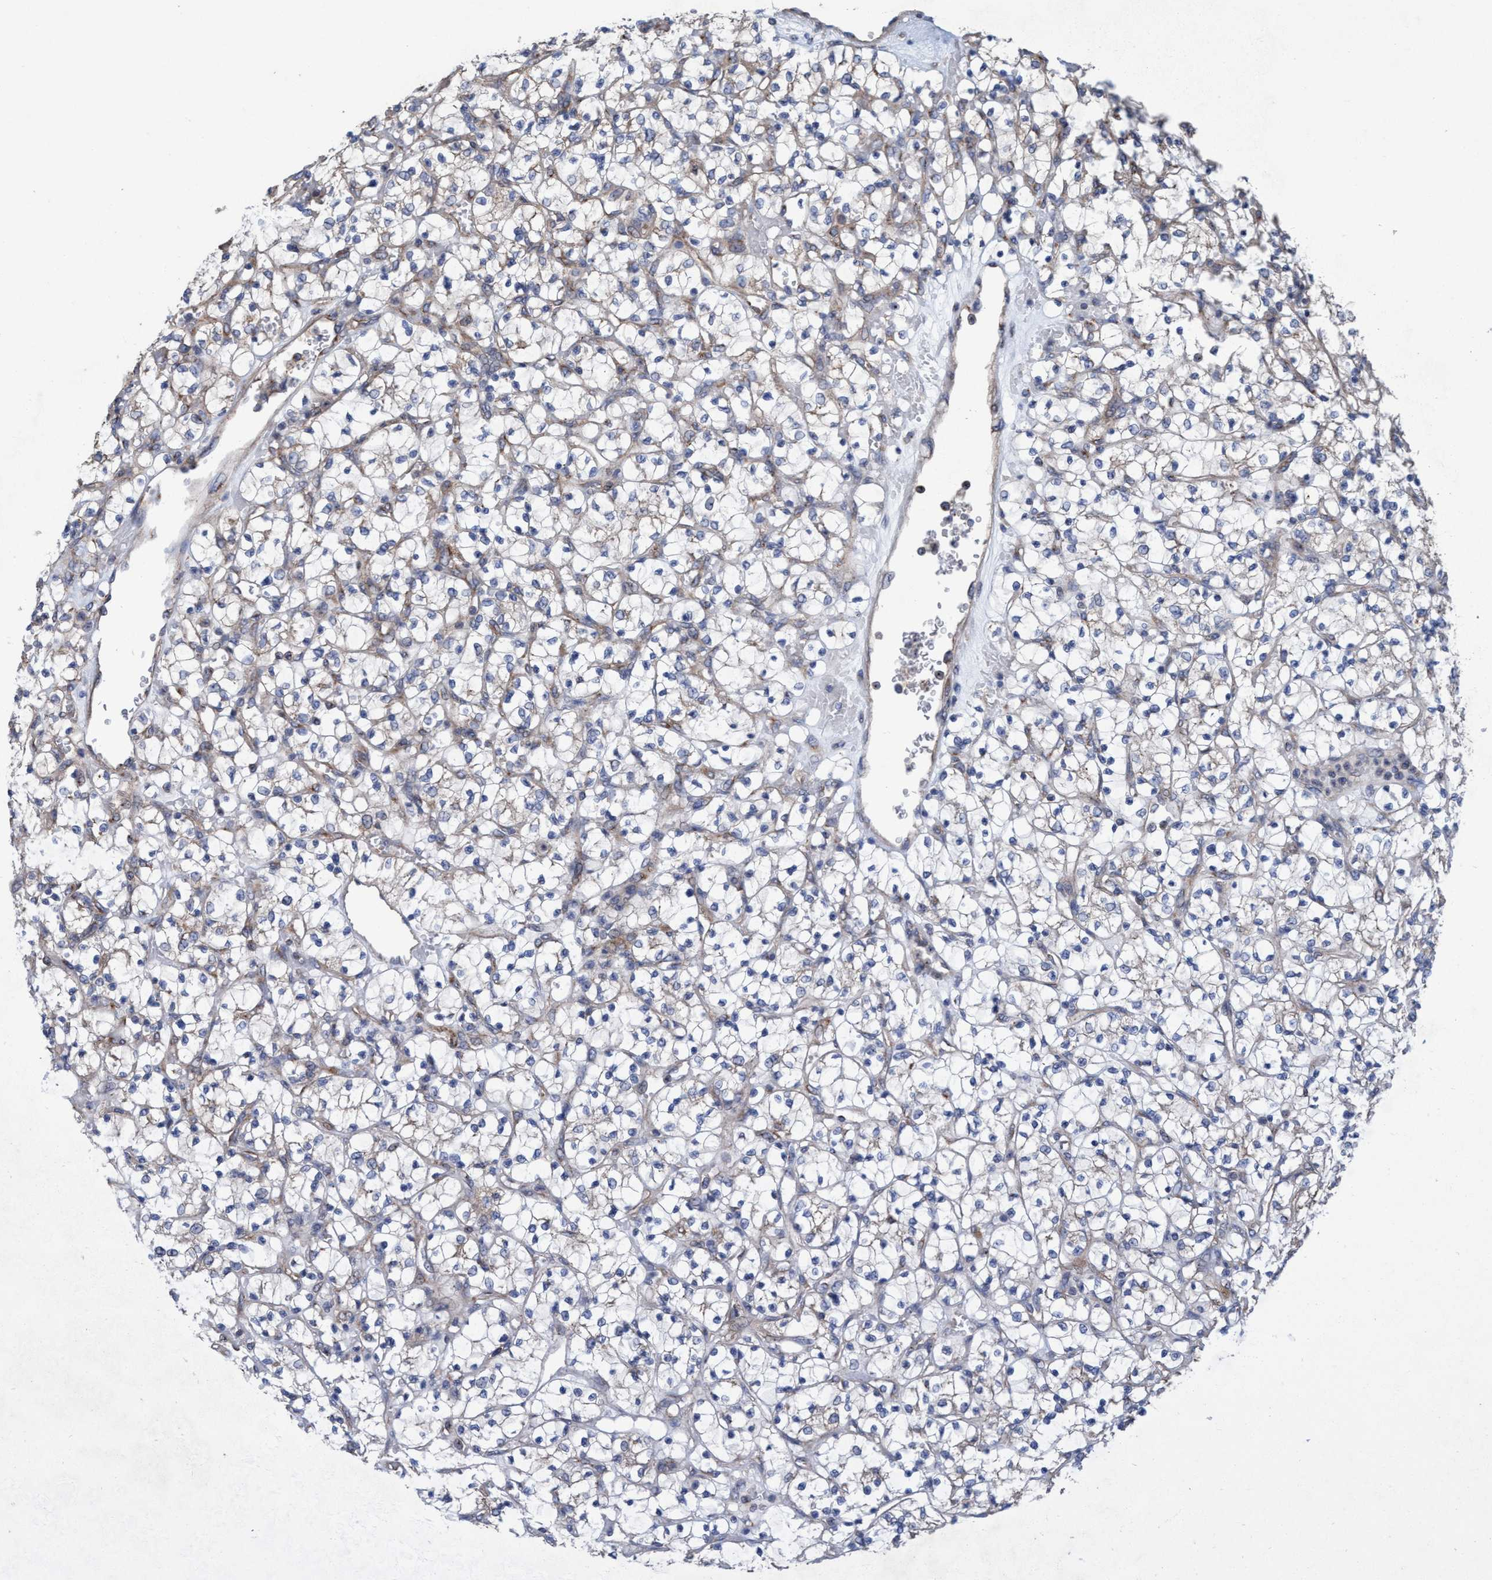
{"staining": {"intensity": "negative", "quantity": "none", "location": "none"}, "tissue": "renal cancer", "cell_type": "Tumor cells", "image_type": "cancer", "snomed": [{"axis": "morphology", "description": "Adenocarcinoma, NOS"}, {"axis": "topography", "description": "Kidney"}], "caption": "Immunohistochemistry histopathology image of renal adenocarcinoma stained for a protein (brown), which displays no positivity in tumor cells.", "gene": "BICD2", "patient": {"sex": "female", "age": 69}}